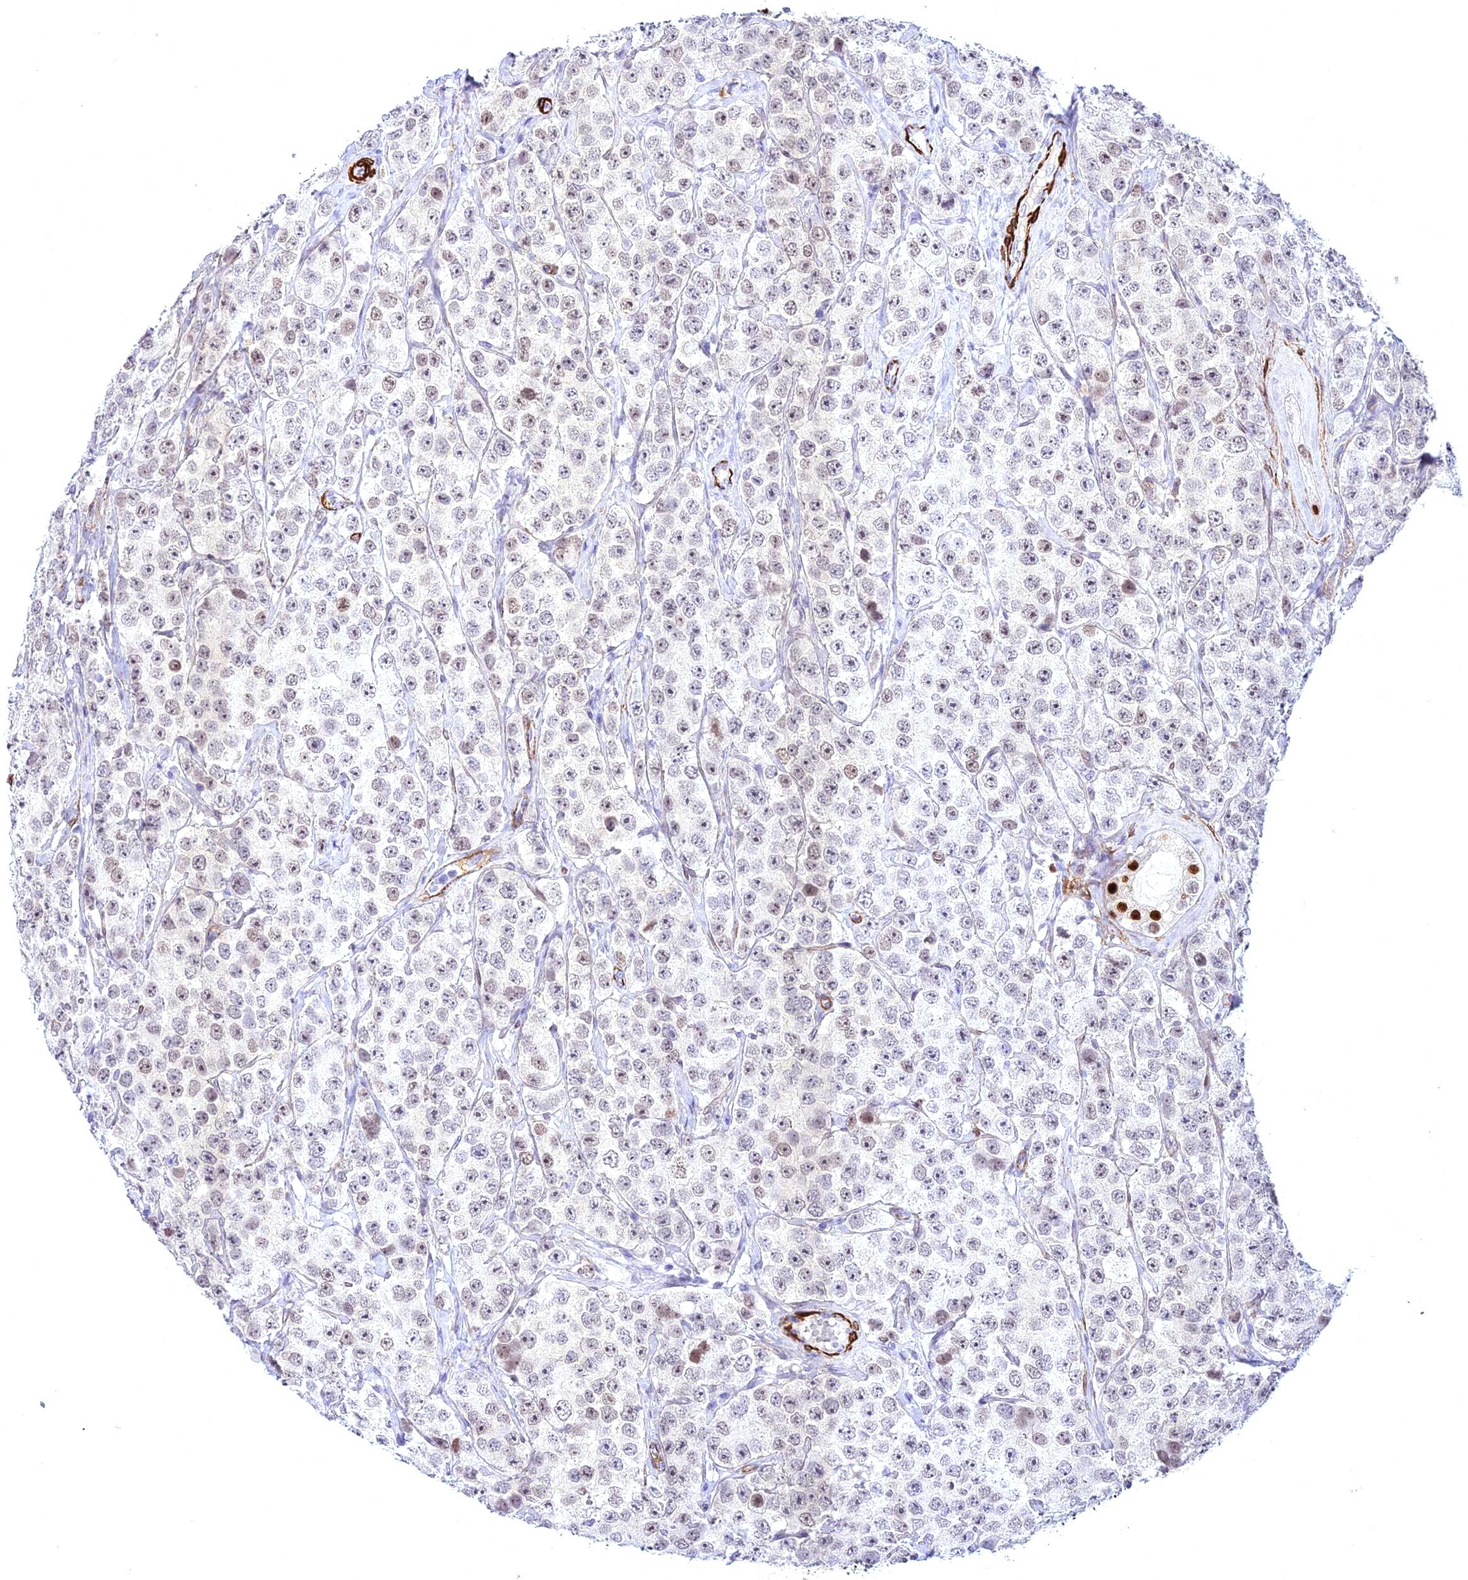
{"staining": {"intensity": "weak", "quantity": "<25%", "location": "nuclear"}, "tissue": "testis cancer", "cell_type": "Tumor cells", "image_type": "cancer", "snomed": [{"axis": "morphology", "description": "Seminoma, NOS"}, {"axis": "topography", "description": "Testis"}], "caption": "Photomicrograph shows no protein positivity in tumor cells of testis cancer (seminoma) tissue. (DAB (3,3'-diaminobenzidine) immunohistochemistry (IHC), high magnification).", "gene": "CENPV", "patient": {"sex": "male", "age": 28}}